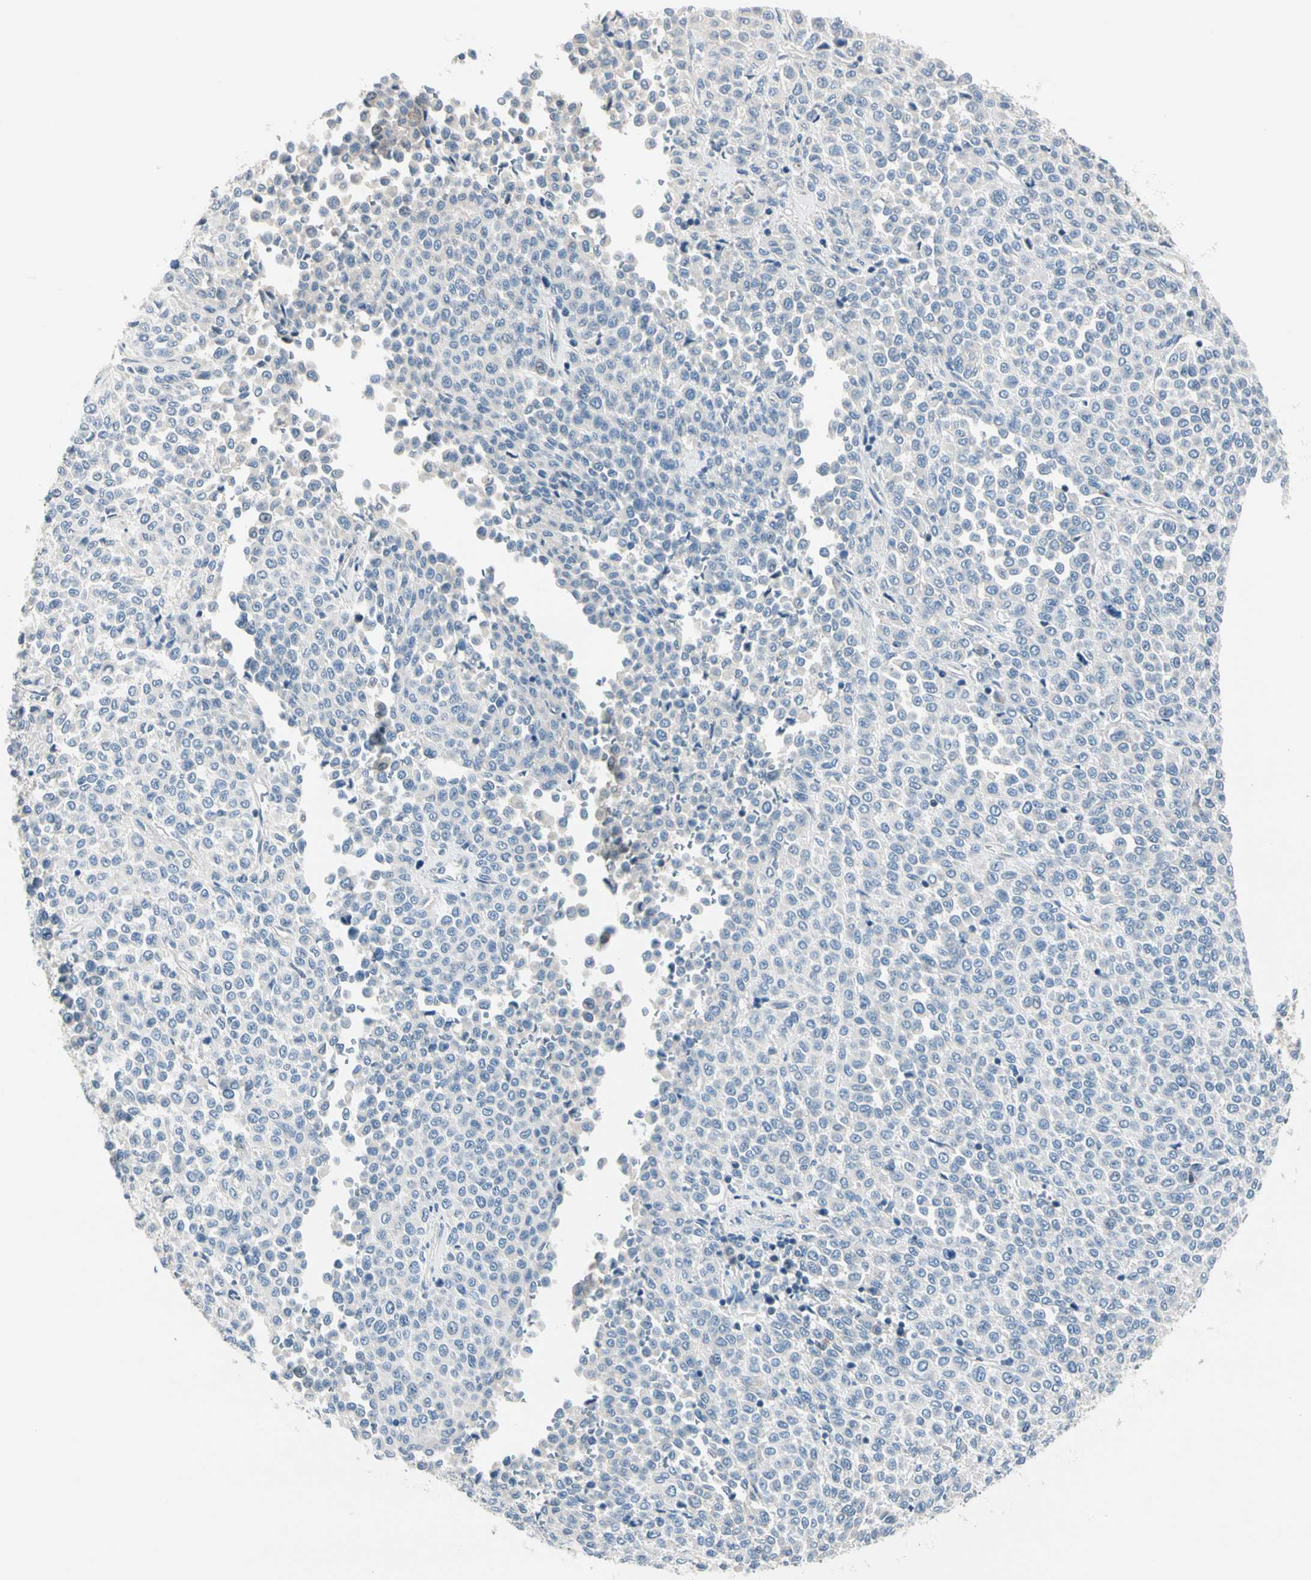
{"staining": {"intensity": "negative", "quantity": "none", "location": "none"}, "tissue": "melanoma", "cell_type": "Tumor cells", "image_type": "cancer", "snomed": [{"axis": "morphology", "description": "Malignant melanoma, Metastatic site"}, {"axis": "topography", "description": "Pancreas"}], "caption": "Tumor cells show no significant protein positivity in melanoma. The staining was performed using DAB (3,3'-diaminobenzidine) to visualize the protein expression in brown, while the nuclei were stained in blue with hematoxylin (Magnification: 20x).", "gene": "GPR153", "patient": {"sex": "female", "age": 30}}